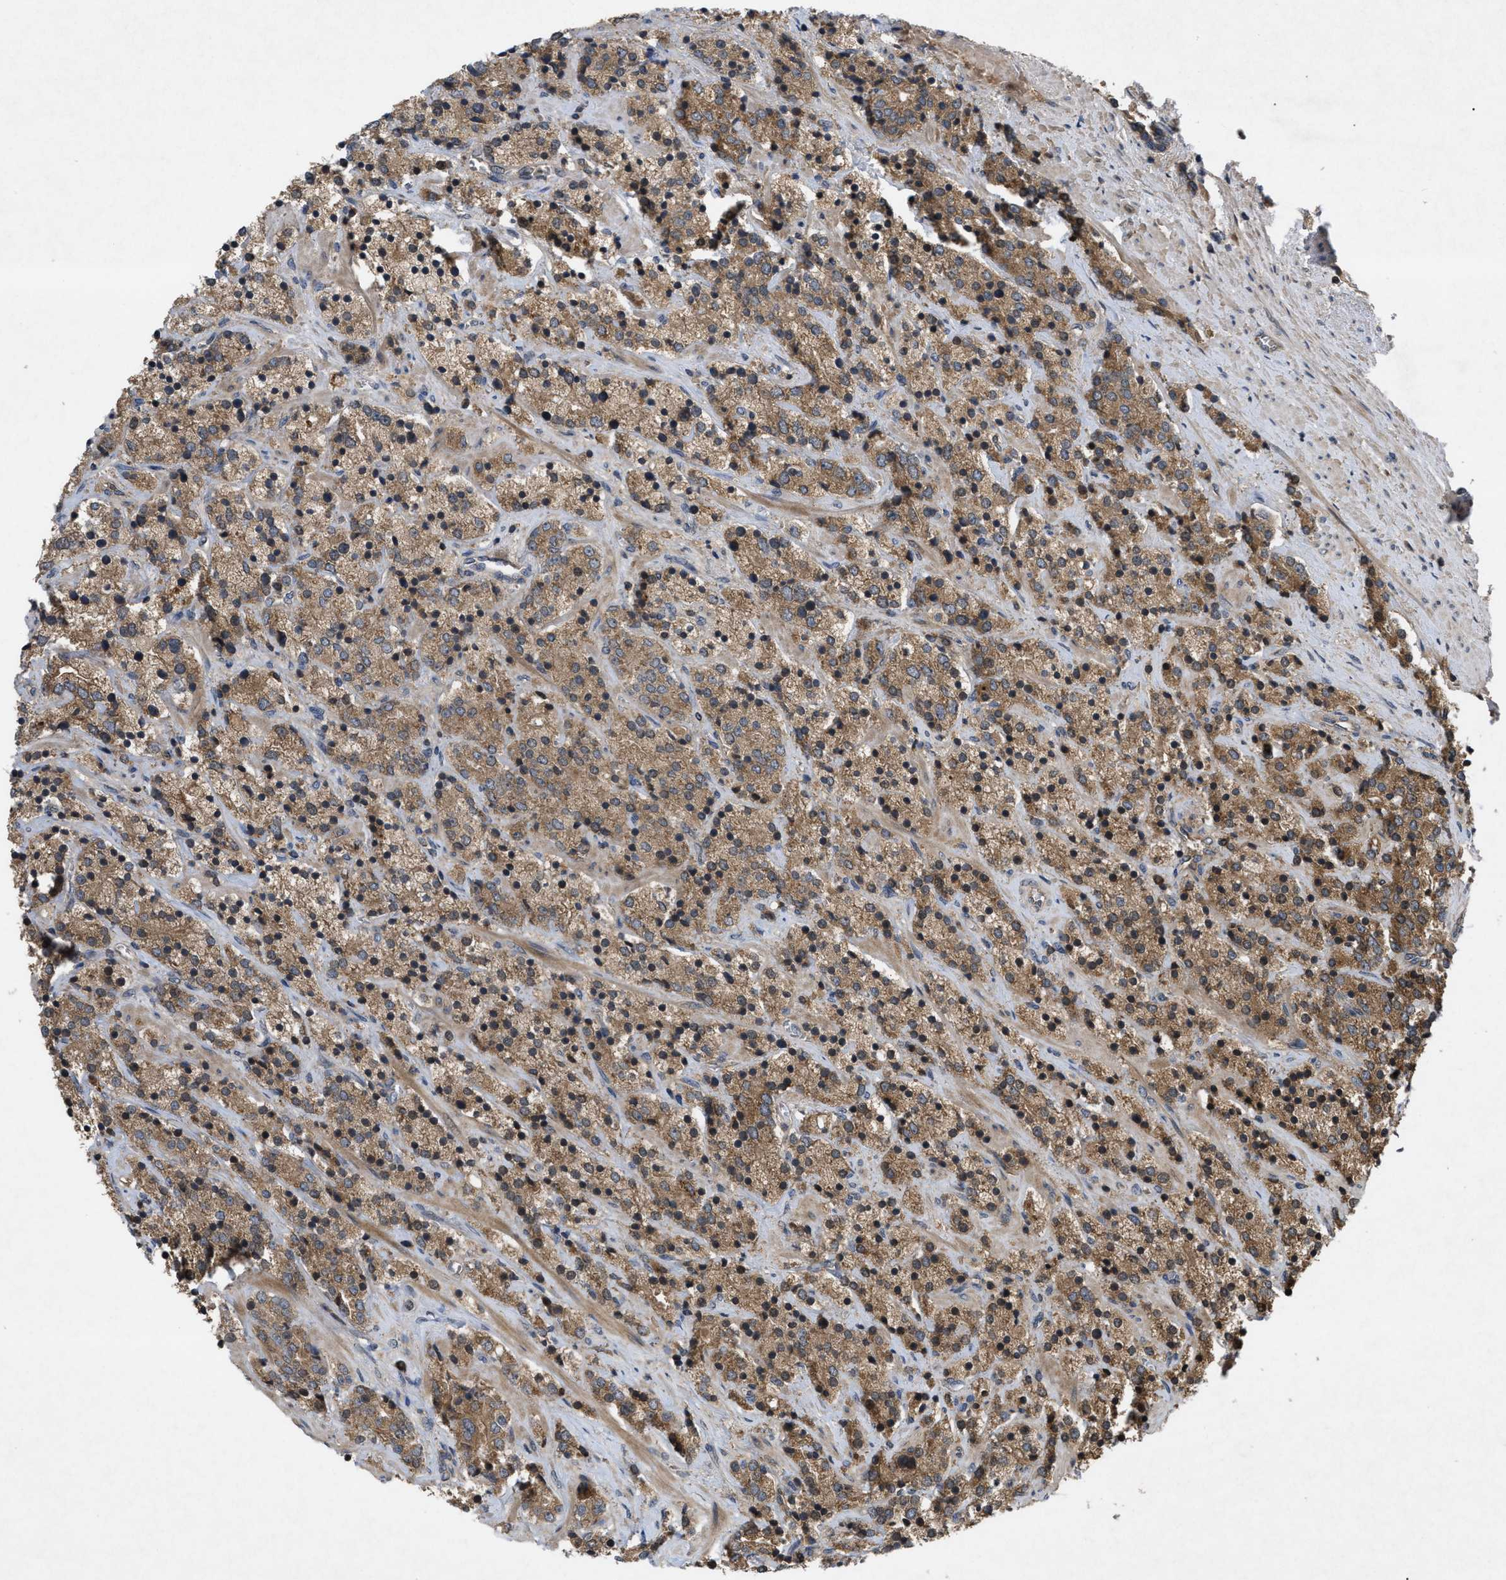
{"staining": {"intensity": "moderate", "quantity": ">75%", "location": "cytoplasmic/membranous"}, "tissue": "prostate cancer", "cell_type": "Tumor cells", "image_type": "cancer", "snomed": [{"axis": "morphology", "description": "Adenocarcinoma, High grade"}, {"axis": "topography", "description": "Prostate"}], "caption": "IHC histopathology image of neoplastic tissue: human prostate high-grade adenocarcinoma stained using immunohistochemistry displays medium levels of moderate protein expression localized specifically in the cytoplasmic/membranous of tumor cells, appearing as a cytoplasmic/membranous brown color.", "gene": "RAB2A", "patient": {"sex": "male", "age": 71}}